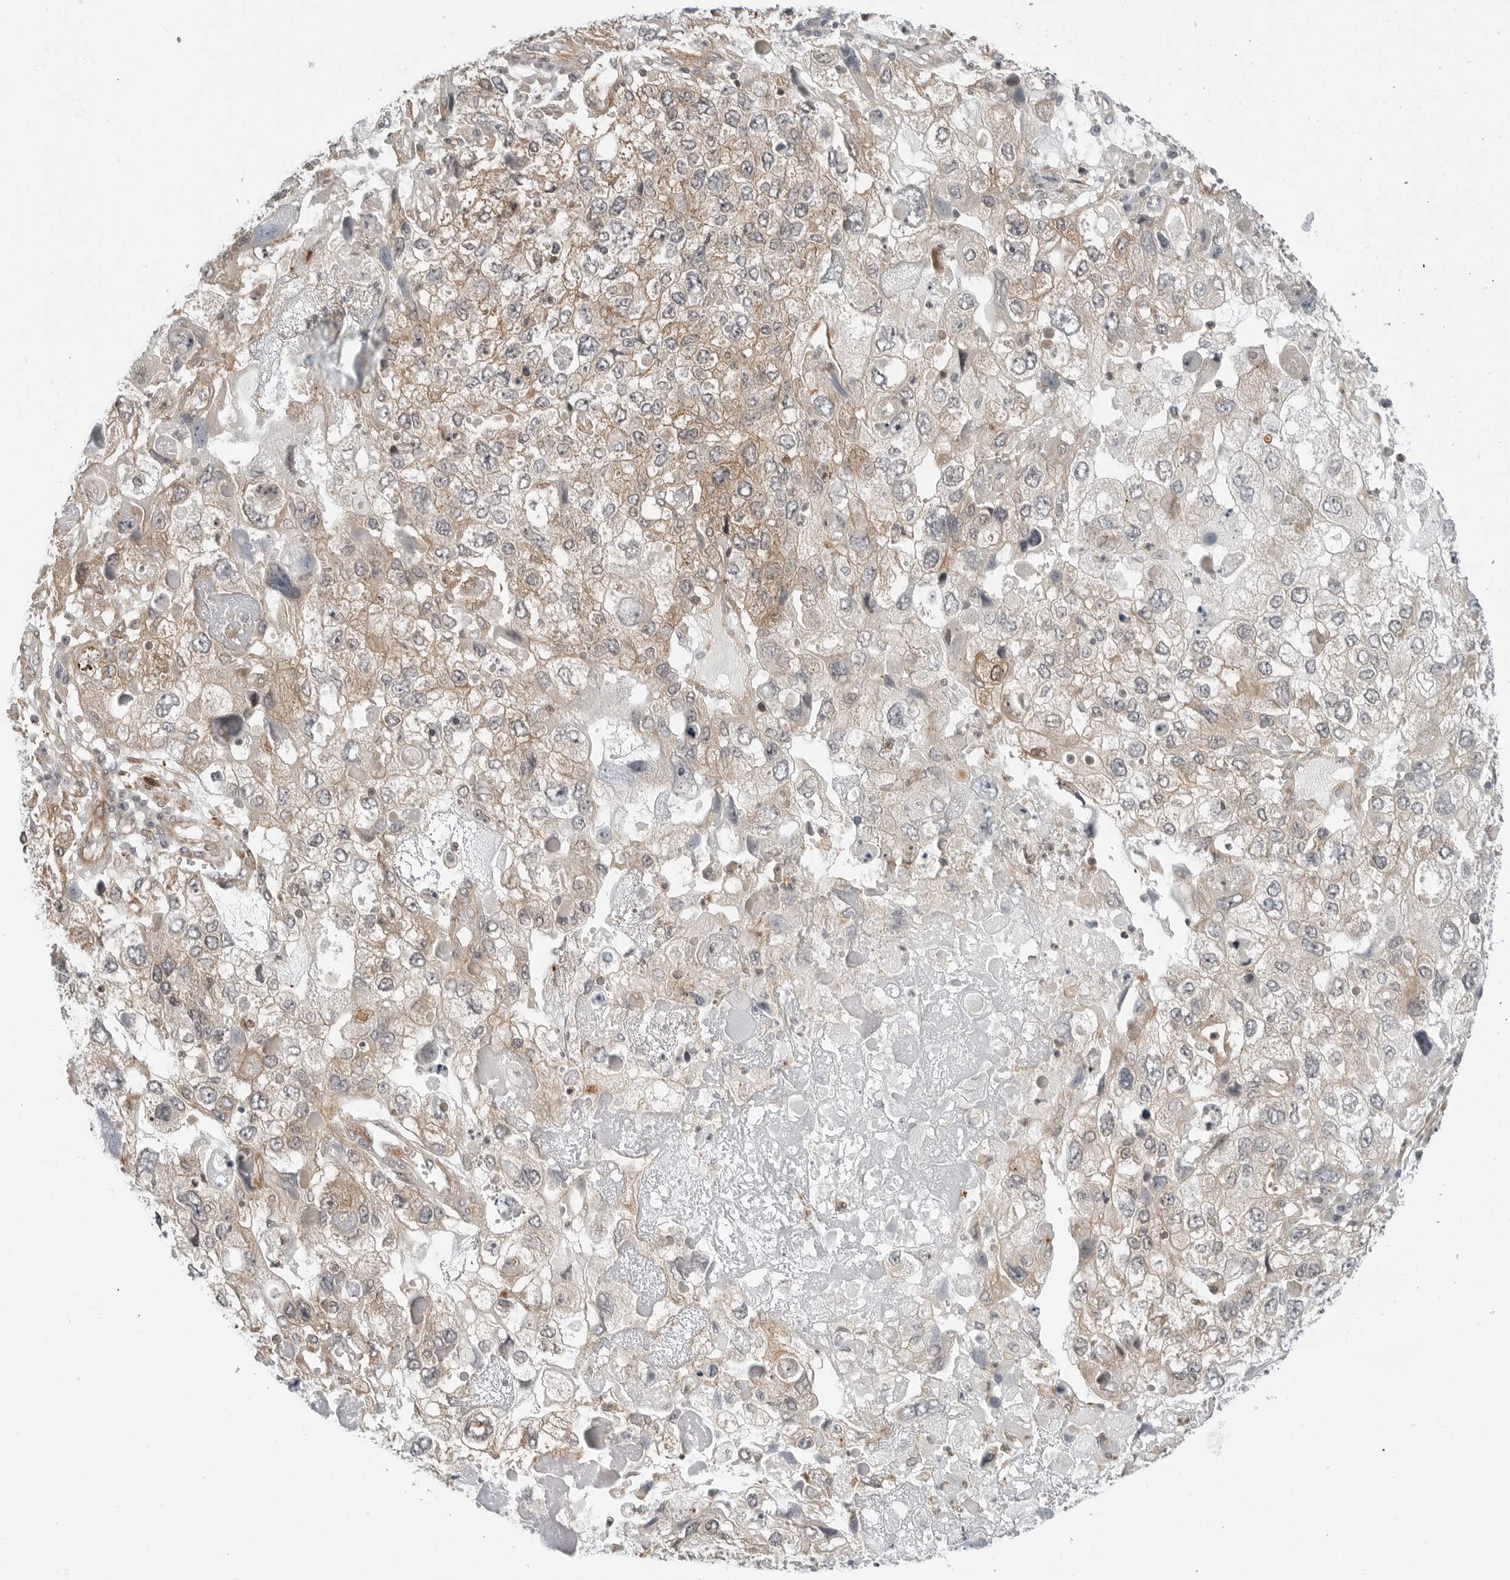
{"staining": {"intensity": "weak", "quantity": ">75%", "location": "cytoplasmic/membranous"}, "tissue": "endometrial cancer", "cell_type": "Tumor cells", "image_type": "cancer", "snomed": [{"axis": "morphology", "description": "Adenocarcinoma, NOS"}, {"axis": "topography", "description": "Endometrium"}], "caption": "IHC staining of endometrial cancer, which shows low levels of weak cytoplasmic/membranous positivity in about >75% of tumor cells indicating weak cytoplasmic/membranous protein positivity. The staining was performed using DAB (3,3'-diaminobenzidine) (brown) for protein detection and nuclei were counterstained in hematoxylin (blue).", "gene": "STXBP3", "patient": {"sex": "female", "age": 49}}